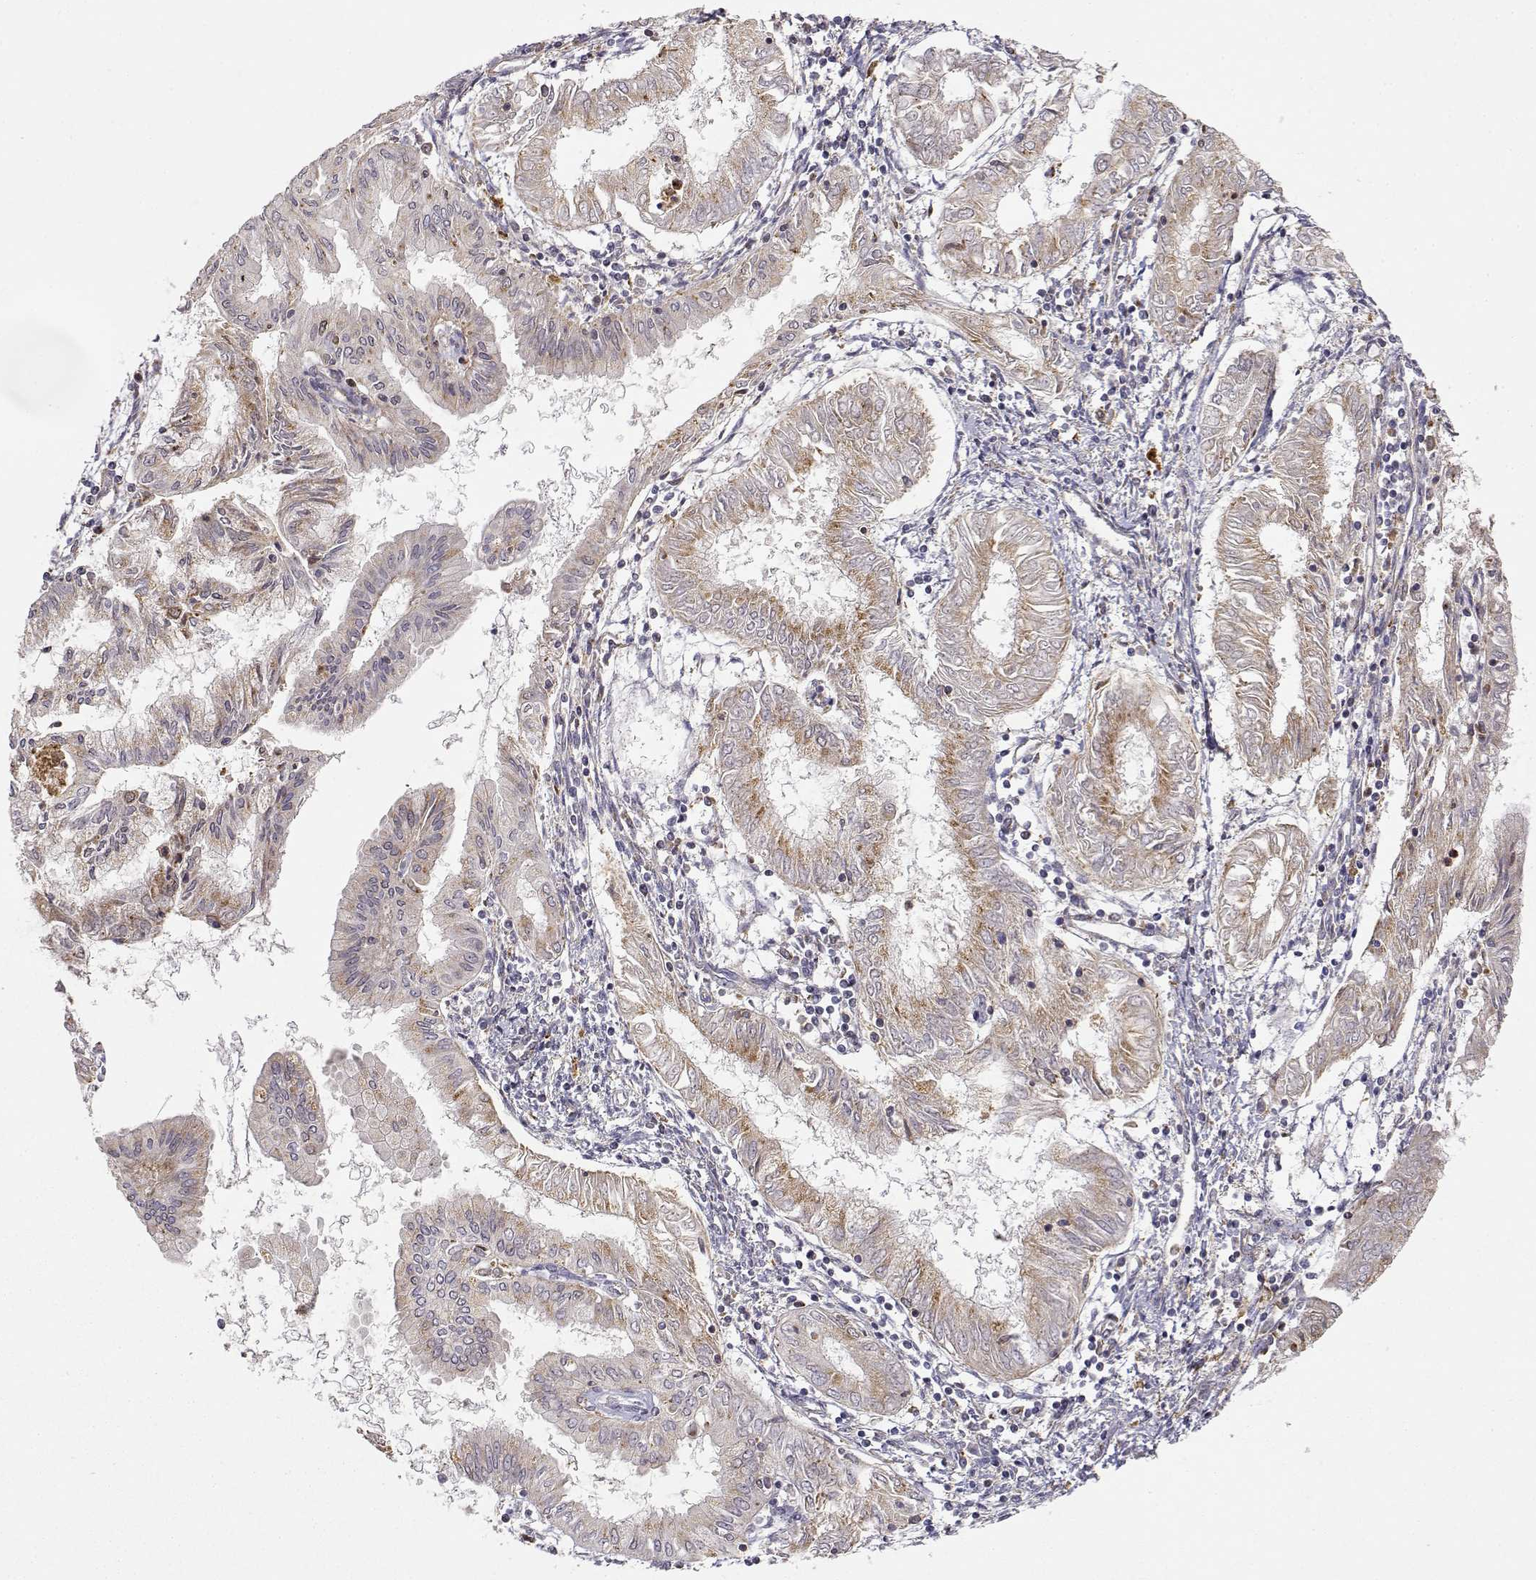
{"staining": {"intensity": "weak", "quantity": ">75%", "location": "cytoplasmic/membranous"}, "tissue": "endometrial cancer", "cell_type": "Tumor cells", "image_type": "cancer", "snomed": [{"axis": "morphology", "description": "Adenocarcinoma, NOS"}, {"axis": "topography", "description": "Endometrium"}], "caption": "Immunohistochemical staining of human endometrial cancer reveals weak cytoplasmic/membranous protein positivity in approximately >75% of tumor cells. (DAB IHC with brightfield microscopy, high magnification).", "gene": "RNF13", "patient": {"sex": "female", "age": 68}}